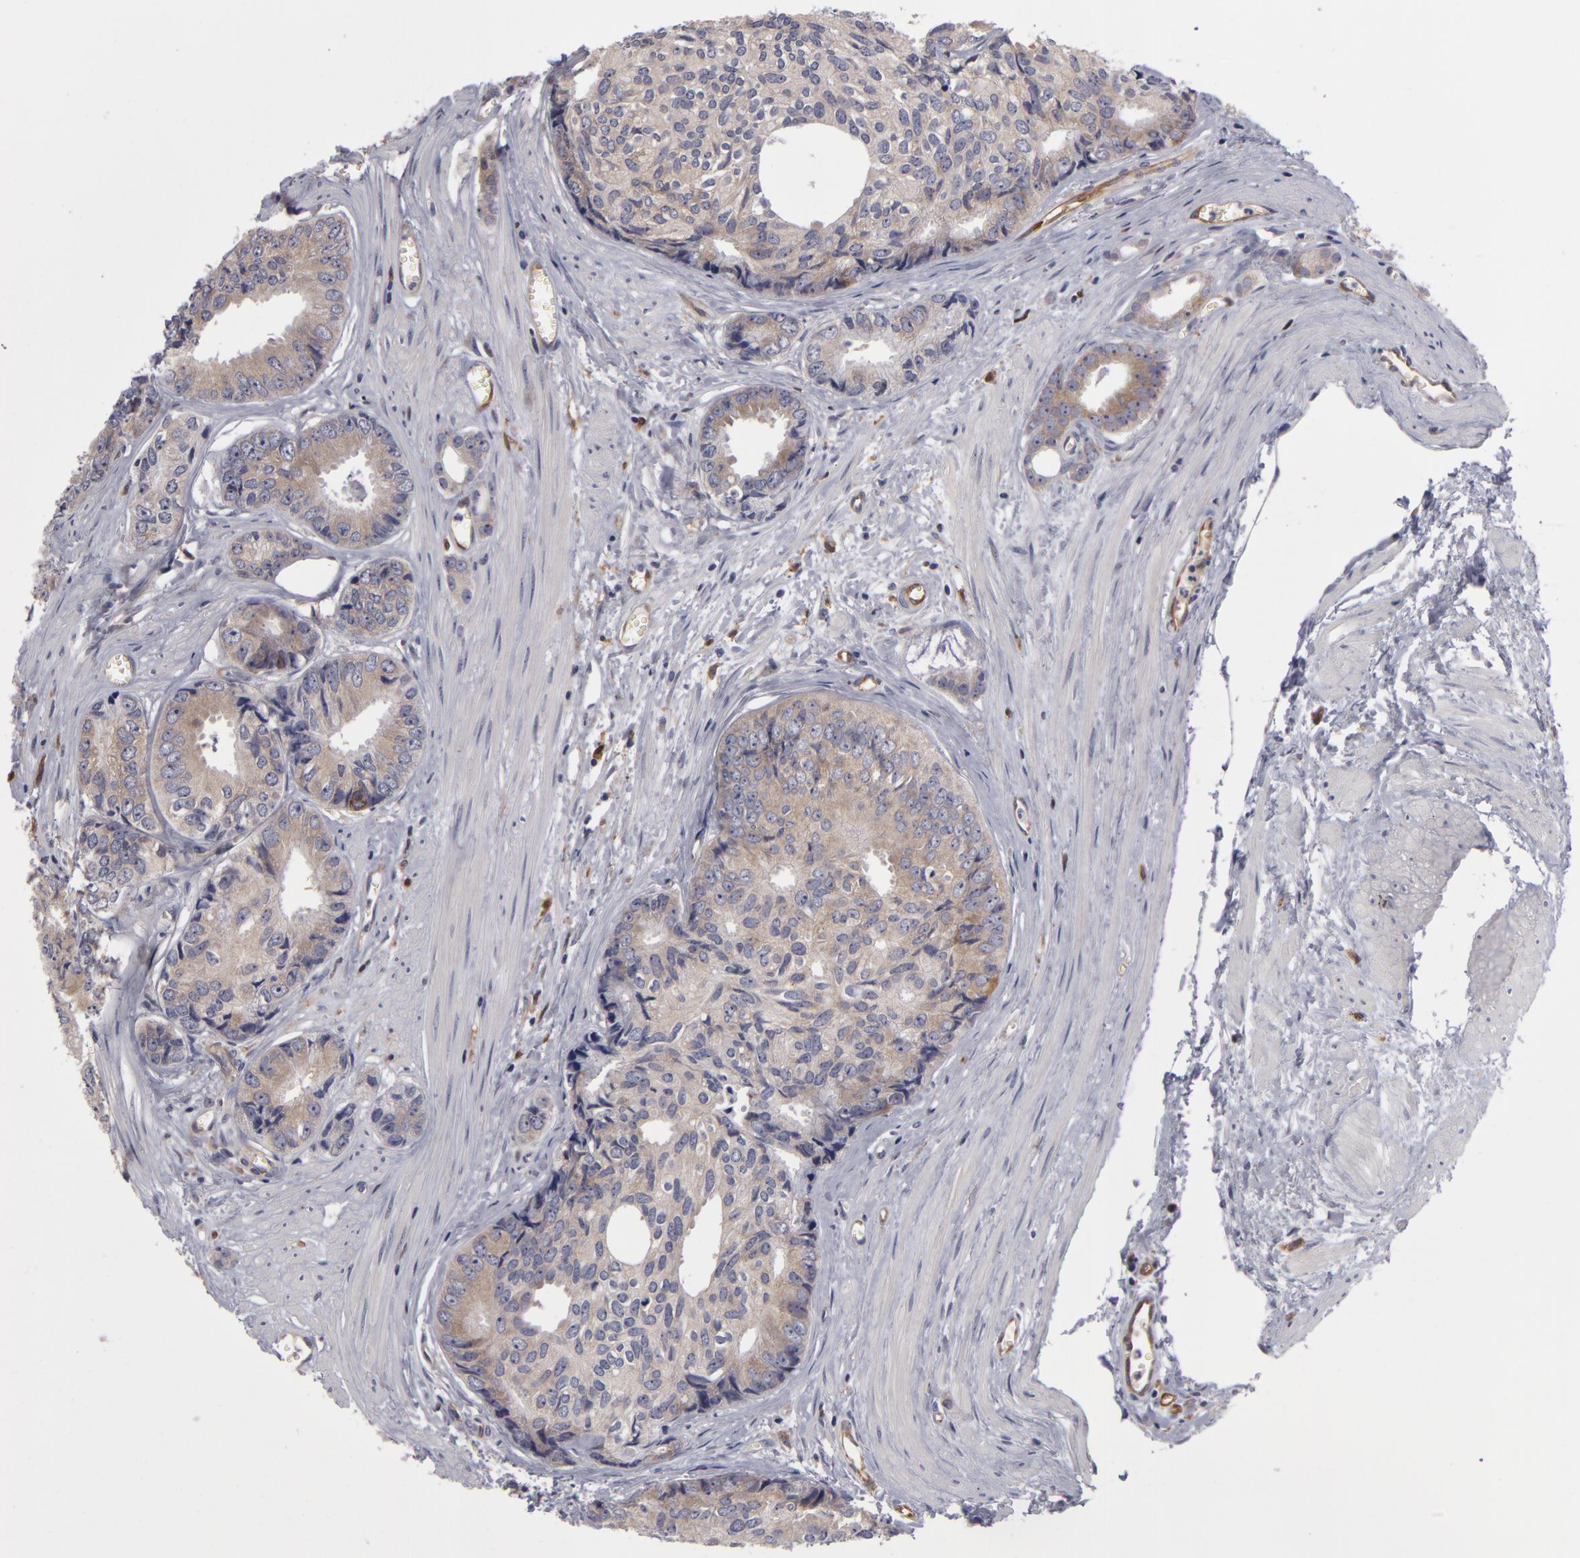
{"staining": {"intensity": "weak", "quantity": "25%-75%", "location": "cytoplasmic/membranous"}, "tissue": "prostate cancer", "cell_type": "Tumor cells", "image_type": "cancer", "snomed": [{"axis": "morphology", "description": "Adenocarcinoma, High grade"}, {"axis": "topography", "description": "Prostate"}], "caption": "Weak cytoplasmic/membranous protein positivity is present in about 25%-75% of tumor cells in prostate cancer.", "gene": "ZNF229", "patient": {"sex": "male", "age": 56}}